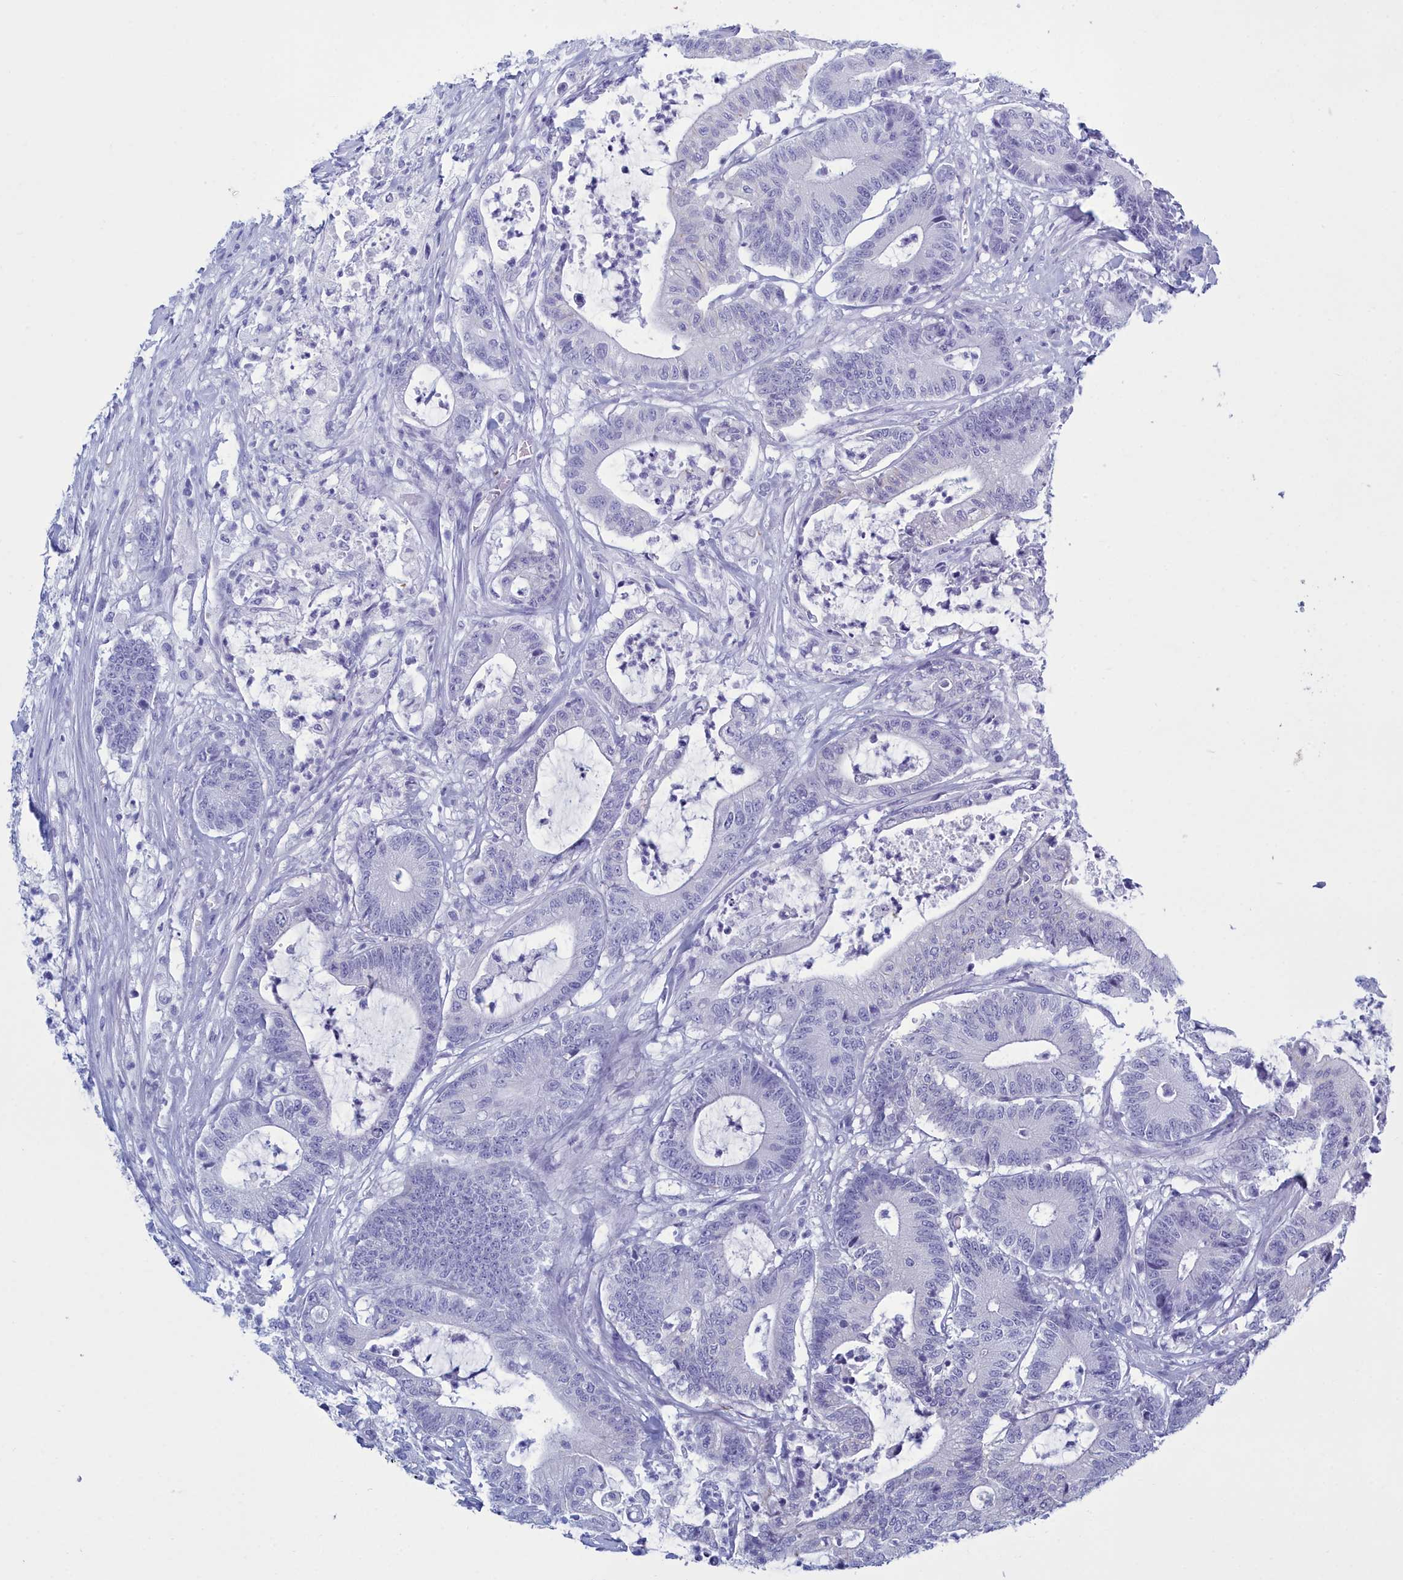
{"staining": {"intensity": "negative", "quantity": "none", "location": "none"}, "tissue": "colorectal cancer", "cell_type": "Tumor cells", "image_type": "cancer", "snomed": [{"axis": "morphology", "description": "Adenocarcinoma, NOS"}, {"axis": "topography", "description": "Colon"}], "caption": "Colorectal cancer stained for a protein using immunohistochemistry (IHC) demonstrates no staining tumor cells.", "gene": "TMEM97", "patient": {"sex": "female", "age": 84}}